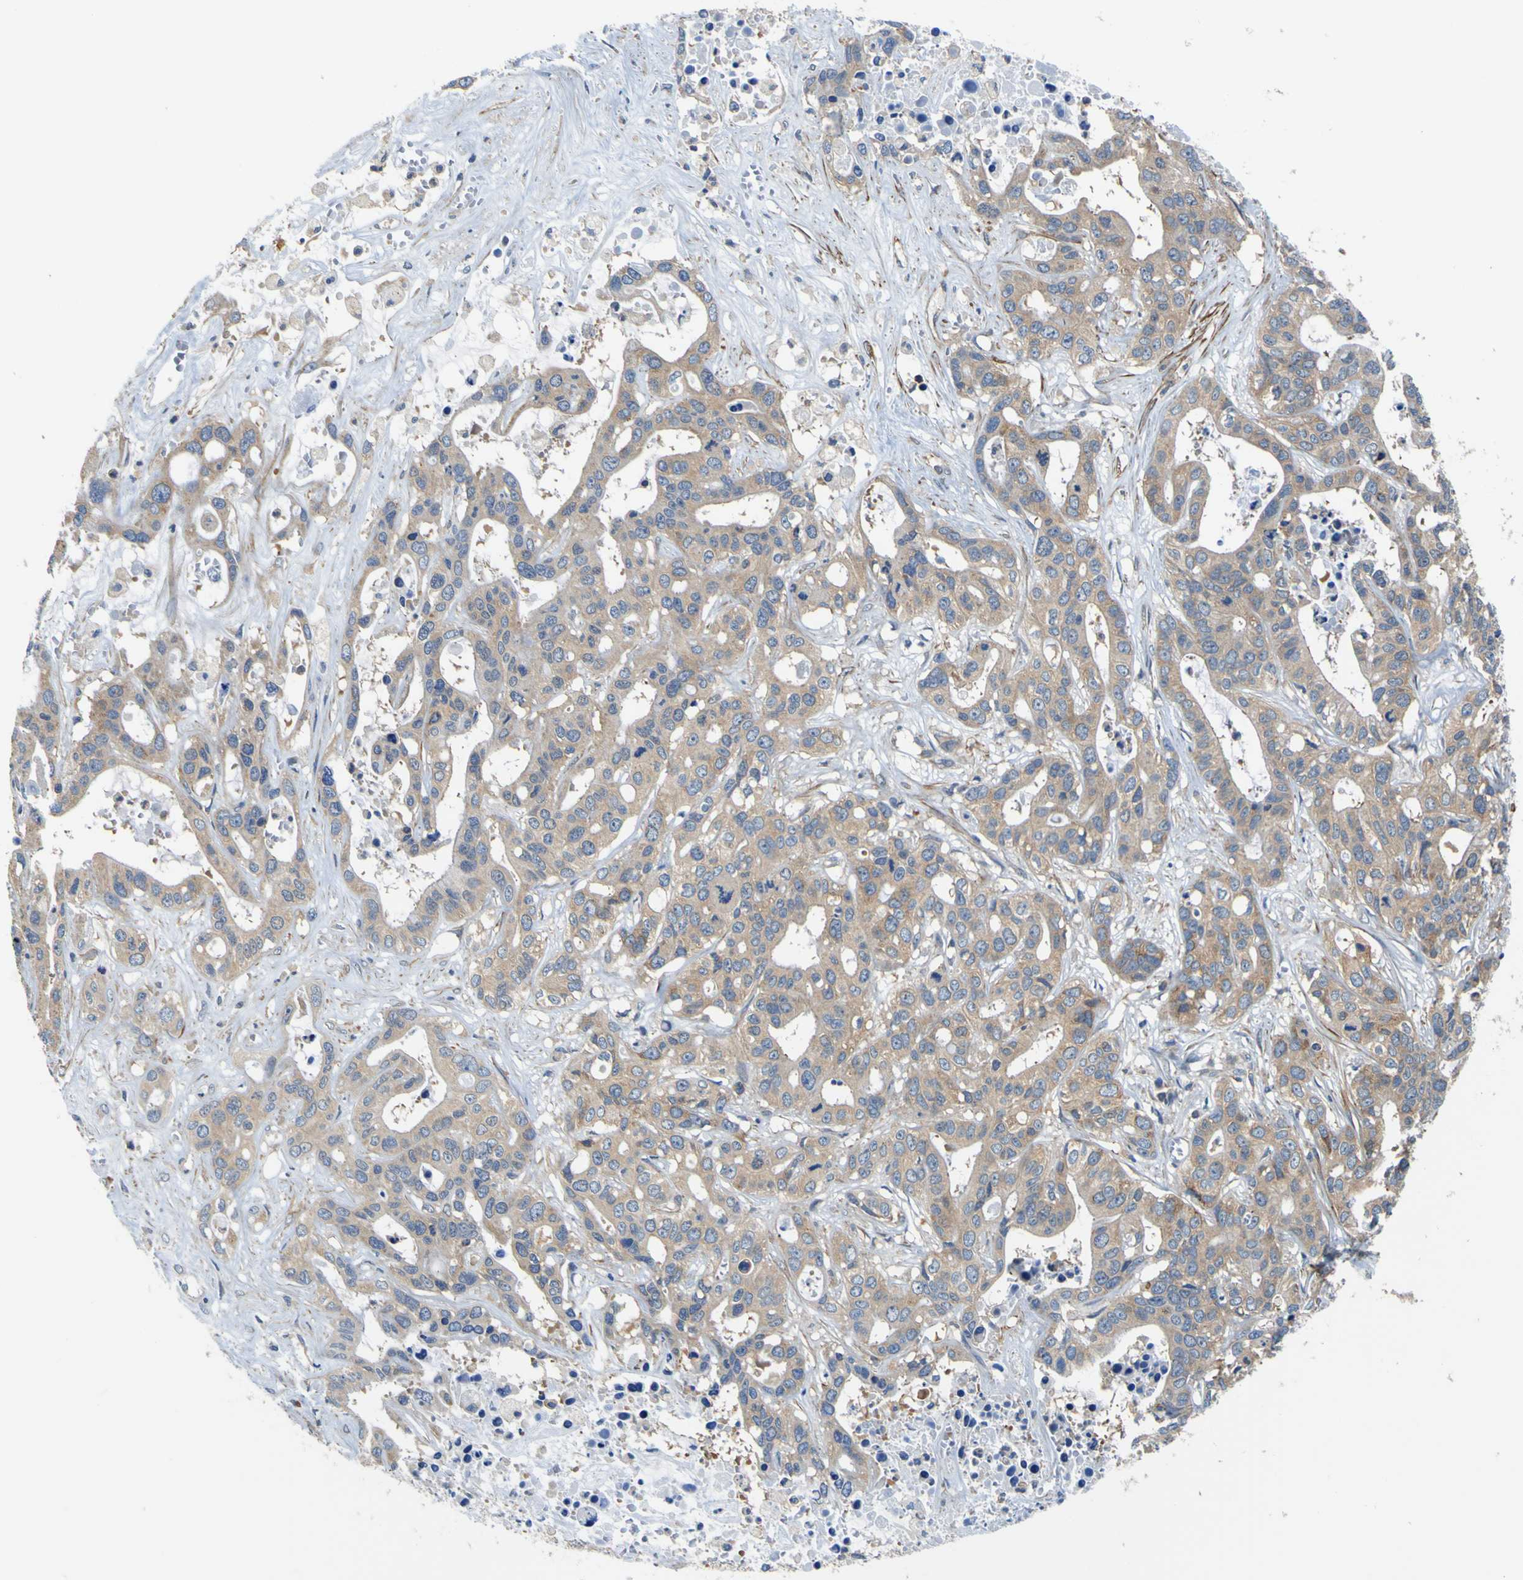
{"staining": {"intensity": "weak", "quantity": ">75%", "location": "cytoplasmic/membranous"}, "tissue": "liver cancer", "cell_type": "Tumor cells", "image_type": "cancer", "snomed": [{"axis": "morphology", "description": "Cholangiocarcinoma"}, {"axis": "topography", "description": "Liver"}], "caption": "Human liver cholangiocarcinoma stained for a protein (brown) exhibits weak cytoplasmic/membranous positive positivity in approximately >75% of tumor cells.", "gene": "CNR2", "patient": {"sex": "female", "age": 65}}